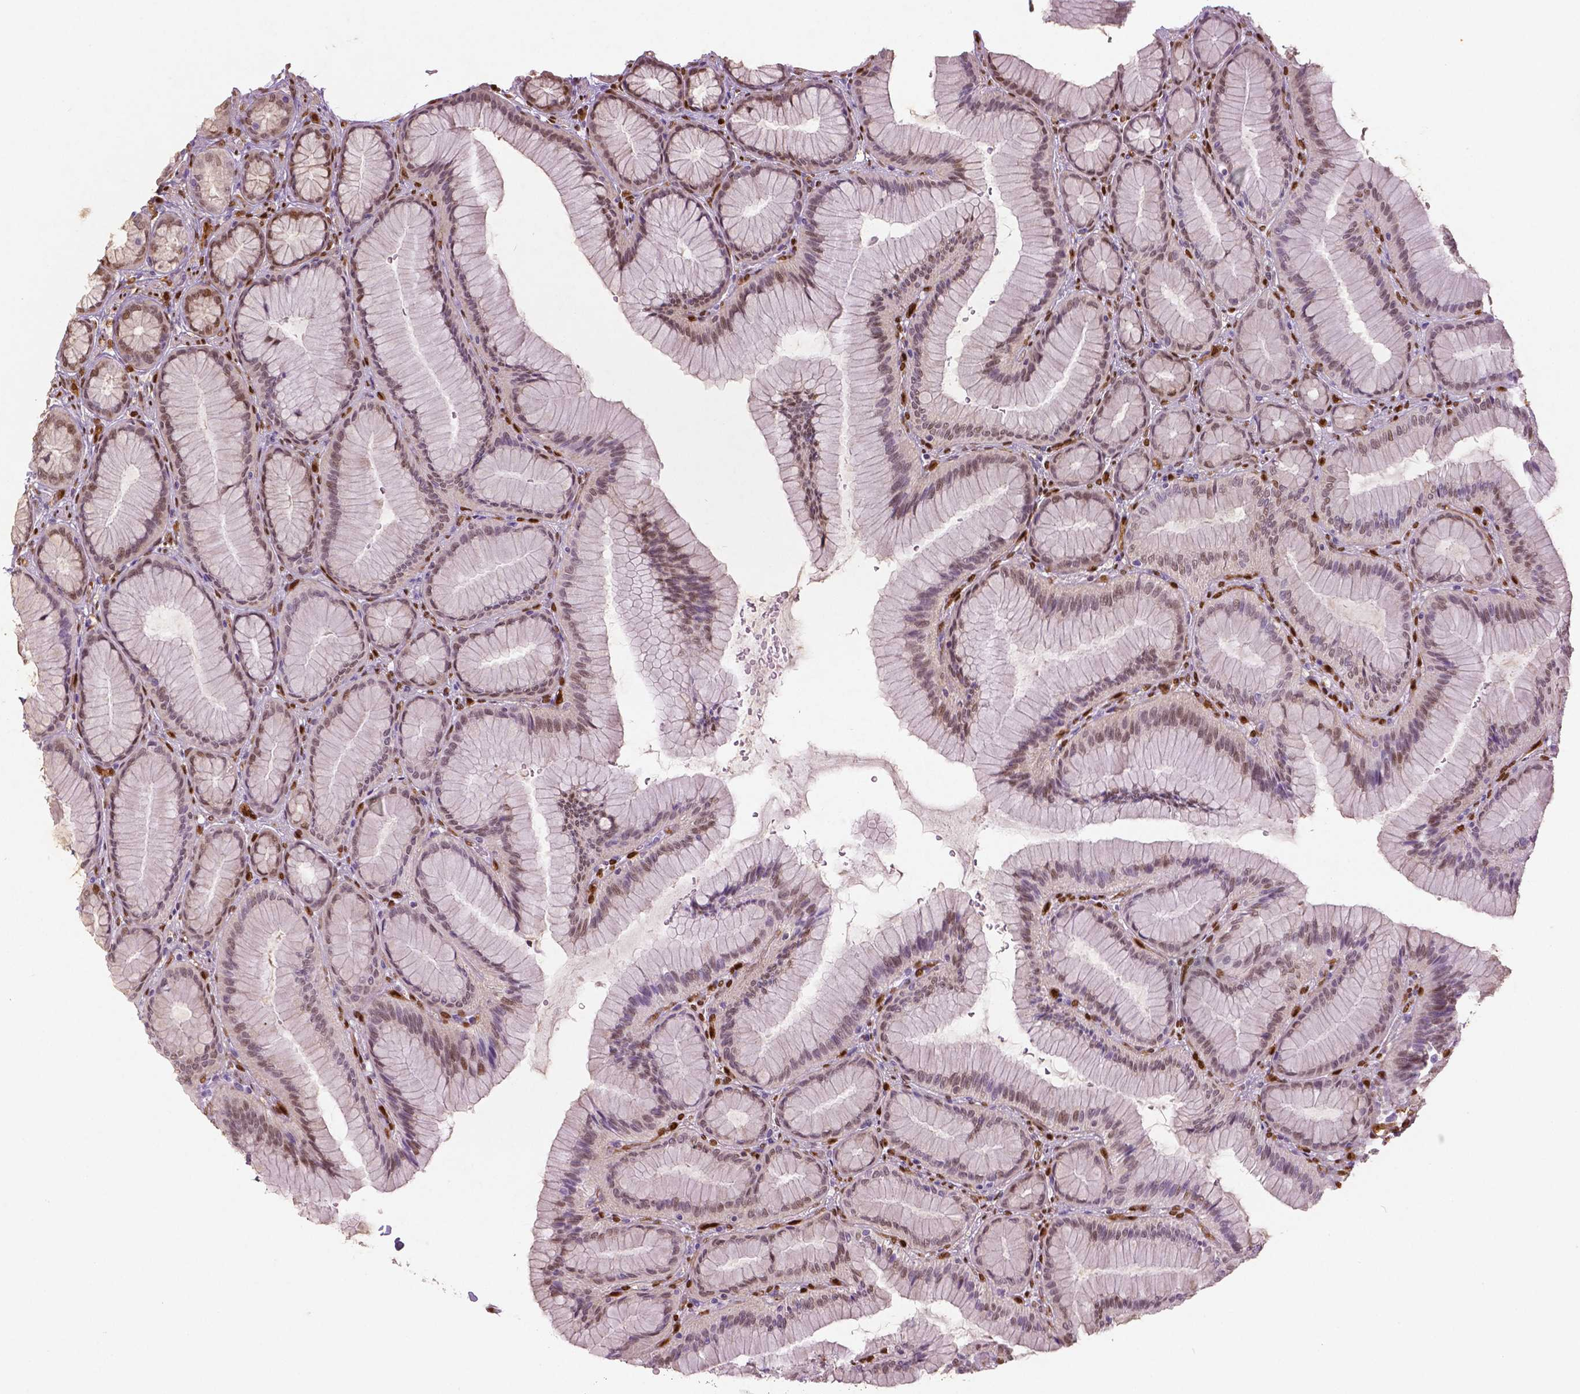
{"staining": {"intensity": "moderate", "quantity": "<25%", "location": "nuclear"}, "tissue": "stomach", "cell_type": "Glandular cells", "image_type": "normal", "snomed": [{"axis": "morphology", "description": "Normal tissue, NOS"}, {"axis": "morphology", "description": "Adenocarcinoma, NOS"}, {"axis": "morphology", "description": "Adenocarcinoma, High grade"}, {"axis": "topography", "description": "Stomach, upper"}, {"axis": "topography", "description": "Stomach"}], "caption": "Stomach stained with DAB (3,3'-diaminobenzidine) IHC reveals low levels of moderate nuclear positivity in approximately <25% of glandular cells. (brown staining indicates protein expression, while blue staining denotes nuclei).", "gene": "WWTR1", "patient": {"sex": "female", "age": 65}}